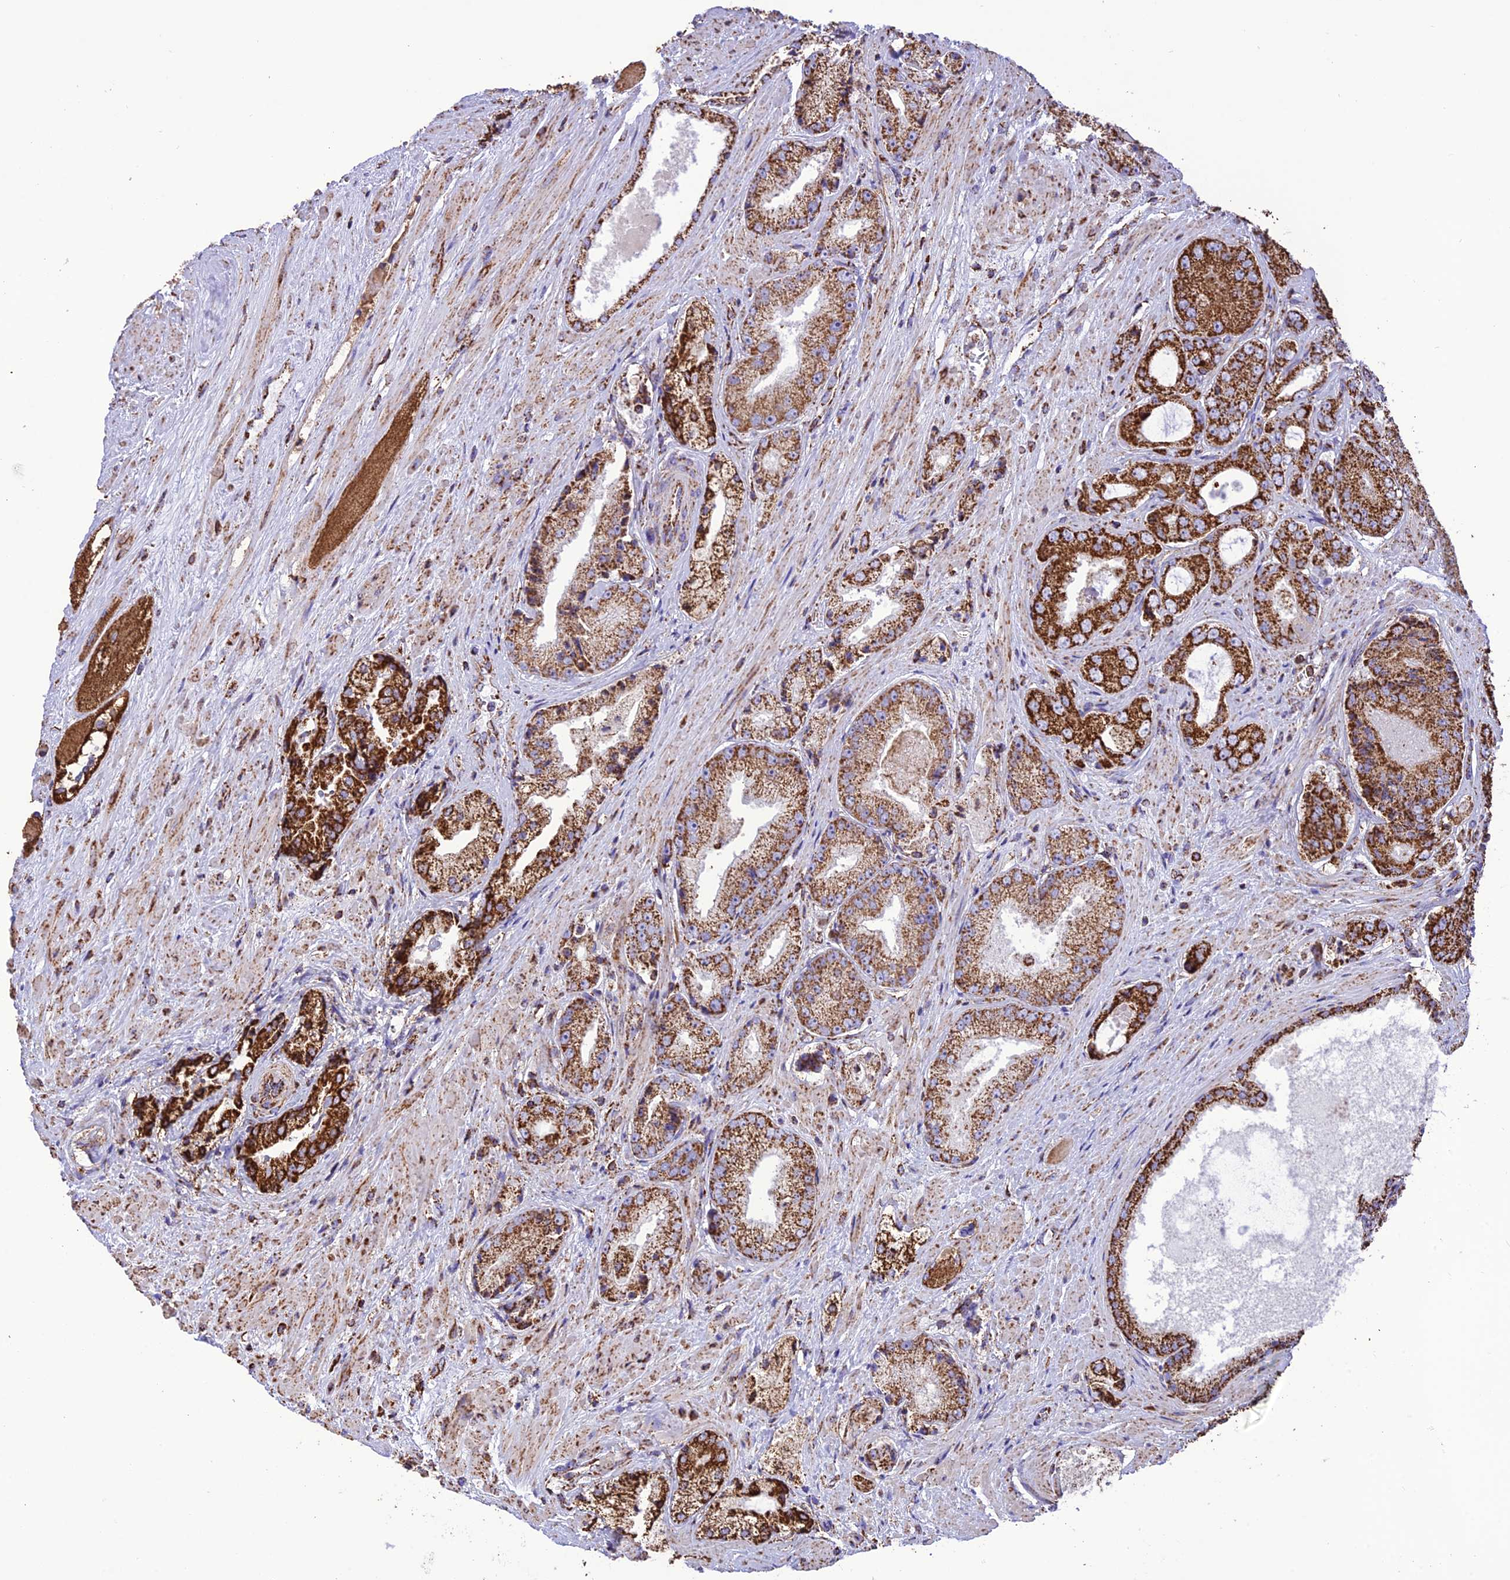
{"staining": {"intensity": "strong", "quantity": ">75%", "location": "cytoplasmic/membranous"}, "tissue": "prostate cancer", "cell_type": "Tumor cells", "image_type": "cancer", "snomed": [{"axis": "morphology", "description": "Adenocarcinoma, High grade"}, {"axis": "topography", "description": "Prostate"}], "caption": "A high-resolution histopathology image shows immunohistochemistry staining of prostate cancer (adenocarcinoma (high-grade)), which shows strong cytoplasmic/membranous expression in about >75% of tumor cells.", "gene": "NDUFAF1", "patient": {"sex": "male", "age": 71}}